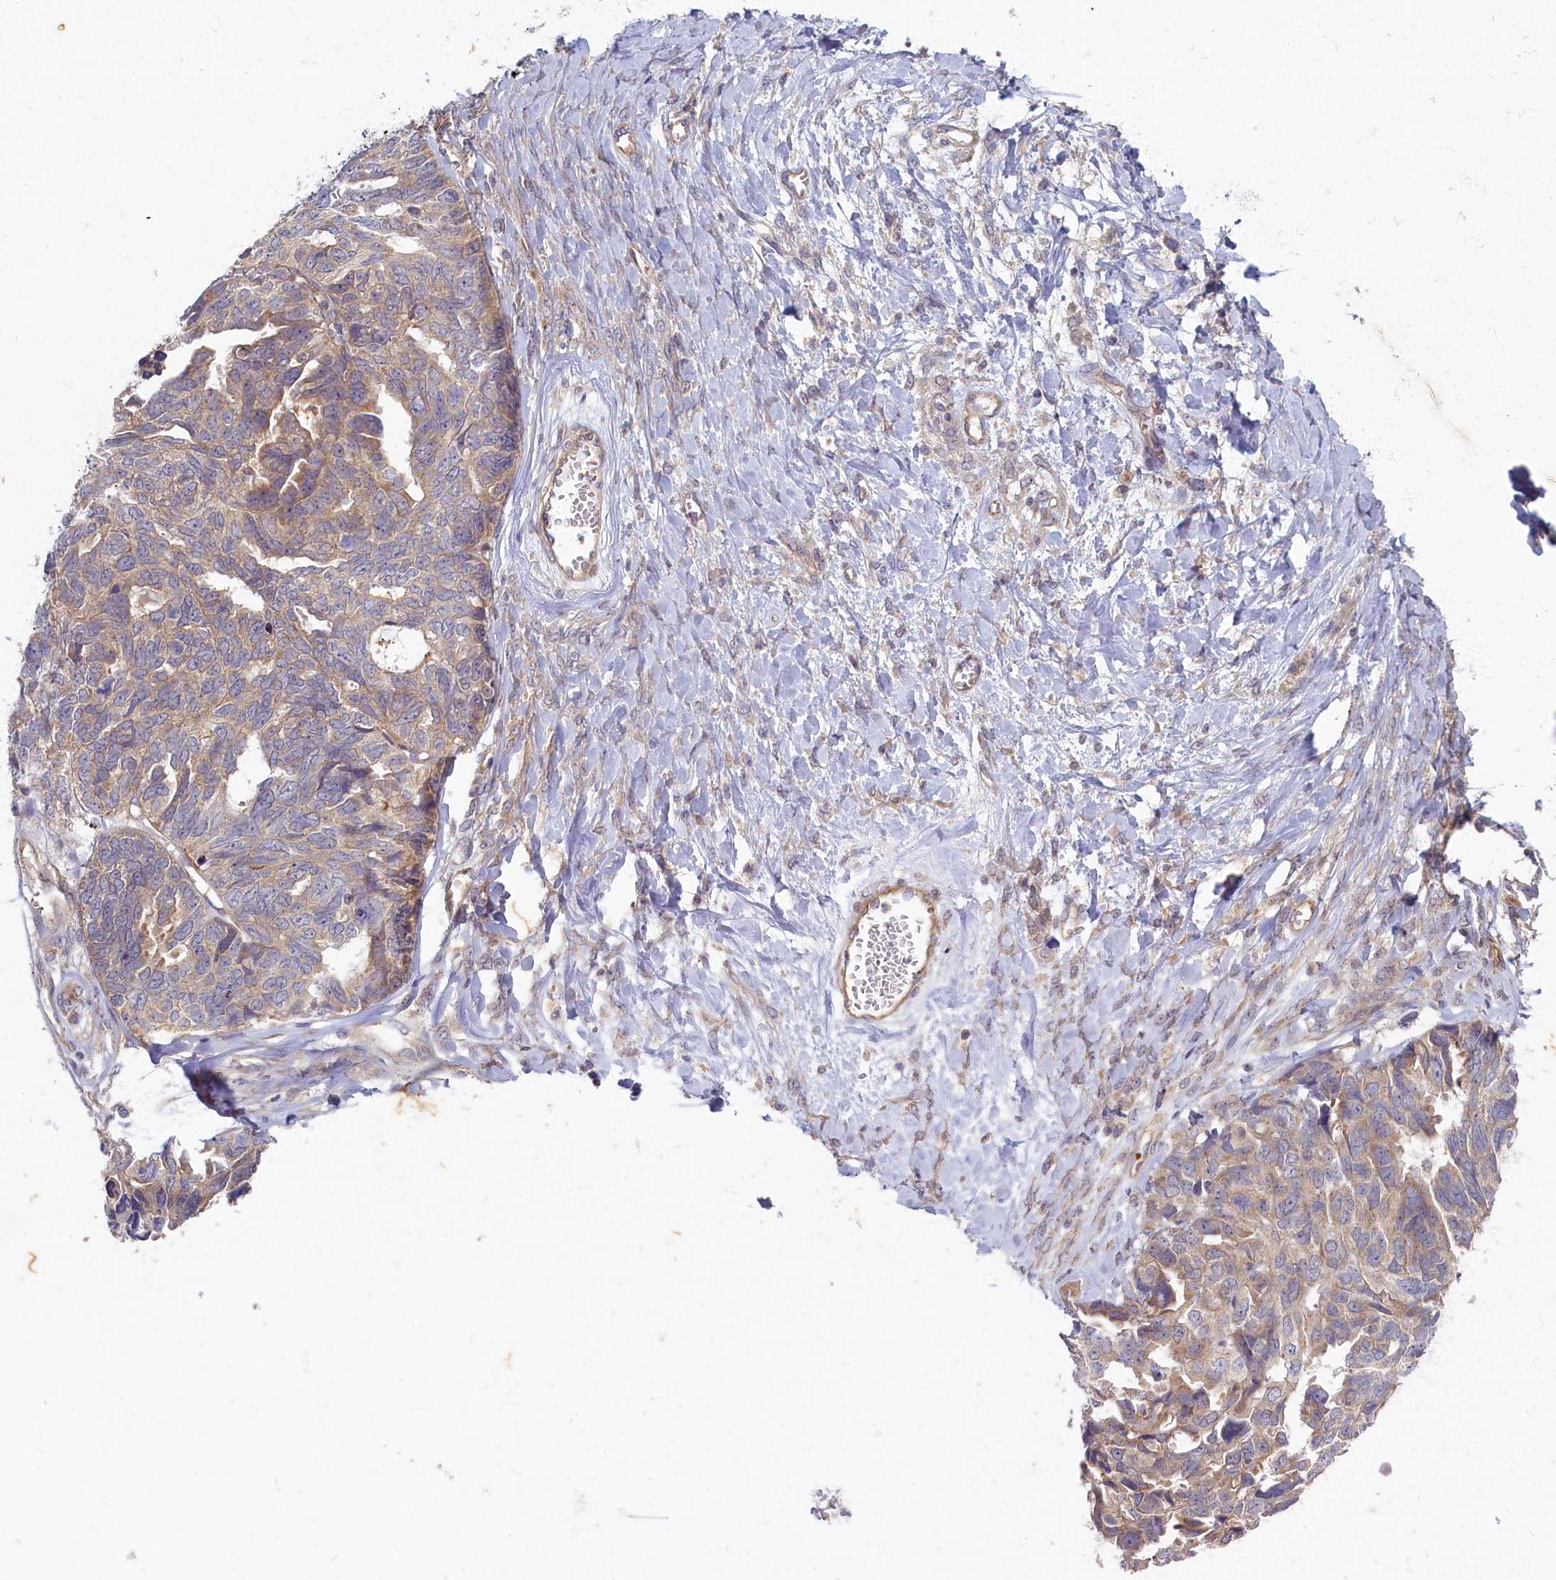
{"staining": {"intensity": "moderate", "quantity": "<25%", "location": "cytoplasmic/membranous"}, "tissue": "ovarian cancer", "cell_type": "Tumor cells", "image_type": "cancer", "snomed": [{"axis": "morphology", "description": "Cystadenocarcinoma, serous, NOS"}, {"axis": "topography", "description": "Ovary"}], "caption": "Immunohistochemistry (DAB) staining of human ovarian serous cystadenocarcinoma demonstrates moderate cytoplasmic/membranous protein positivity in approximately <25% of tumor cells. Nuclei are stained in blue.", "gene": "WDR59", "patient": {"sex": "female", "age": 79}}